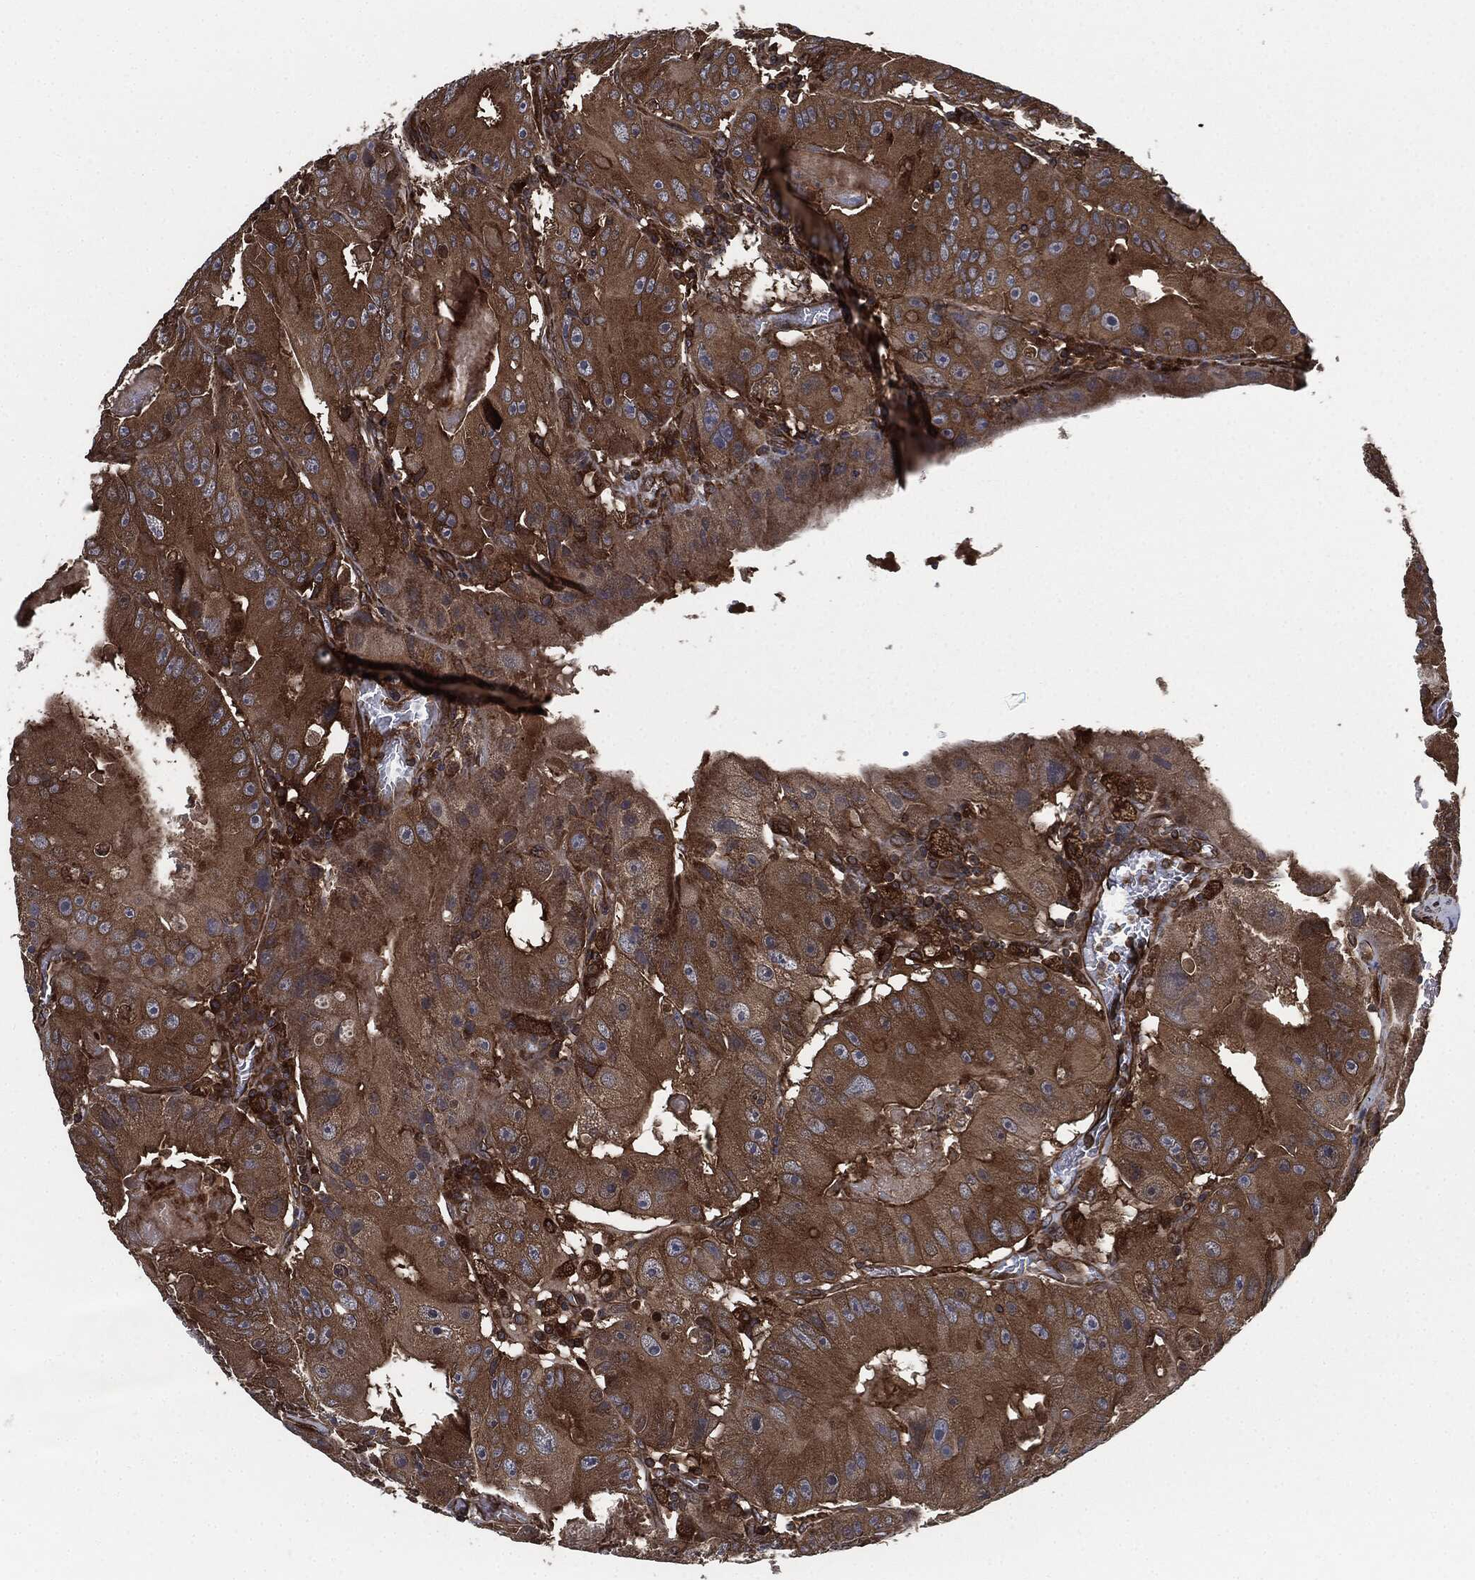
{"staining": {"intensity": "strong", "quantity": ">75%", "location": "cytoplasmic/membranous"}, "tissue": "colorectal cancer", "cell_type": "Tumor cells", "image_type": "cancer", "snomed": [{"axis": "morphology", "description": "Adenocarcinoma, NOS"}, {"axis": "topography", "description": "Colon"}], "caption": "Colorectal cancer (adenocarcinoma) was stained to show a protein in brown. There is high levels of strong cytoplasmic/membranous positivity in approximately >75% of tumor cells.", "gene": "RAP1GDS1", "patient": {"sex": "female", "age": 86}}